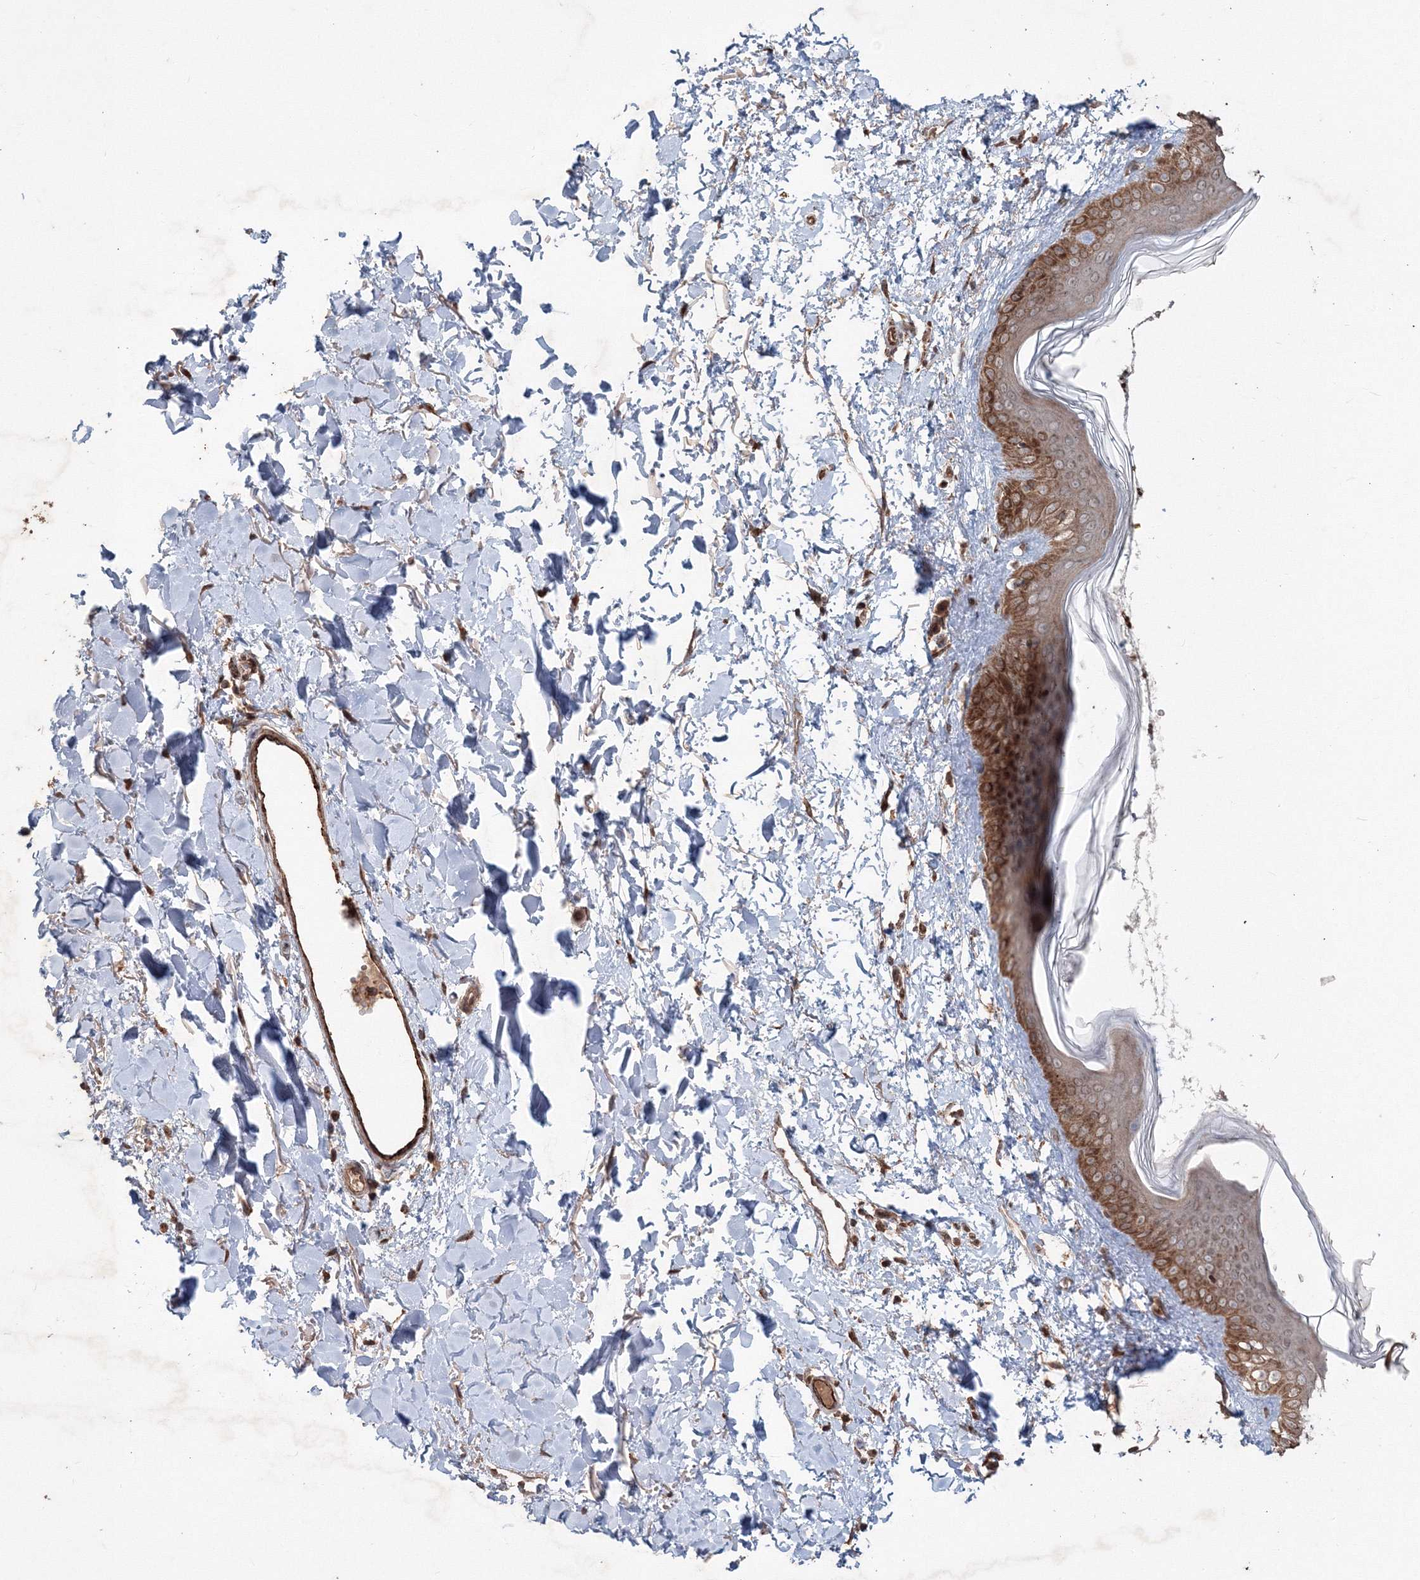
{"staining": {"intensity": "moderate", "quantity": ">75%", "location": "cytoplasmic/membranous"}, "tissue": "skin", "cell_type": "Fibroblasts", "image_type": "normal", "snomed": [{"axis": "morphology", "description": "Normal tissue, NOS"}, {"axis": "topography", "description": "Skin"}], "caption": "Protein expression by immunohistochemistry (IHC) shows moderate cytoplasmic/membranous expression in about >75% of fibroblasts in benign skin.", "gene": "ANAPC16", "patient": {"sex": "female", "age": 58}}